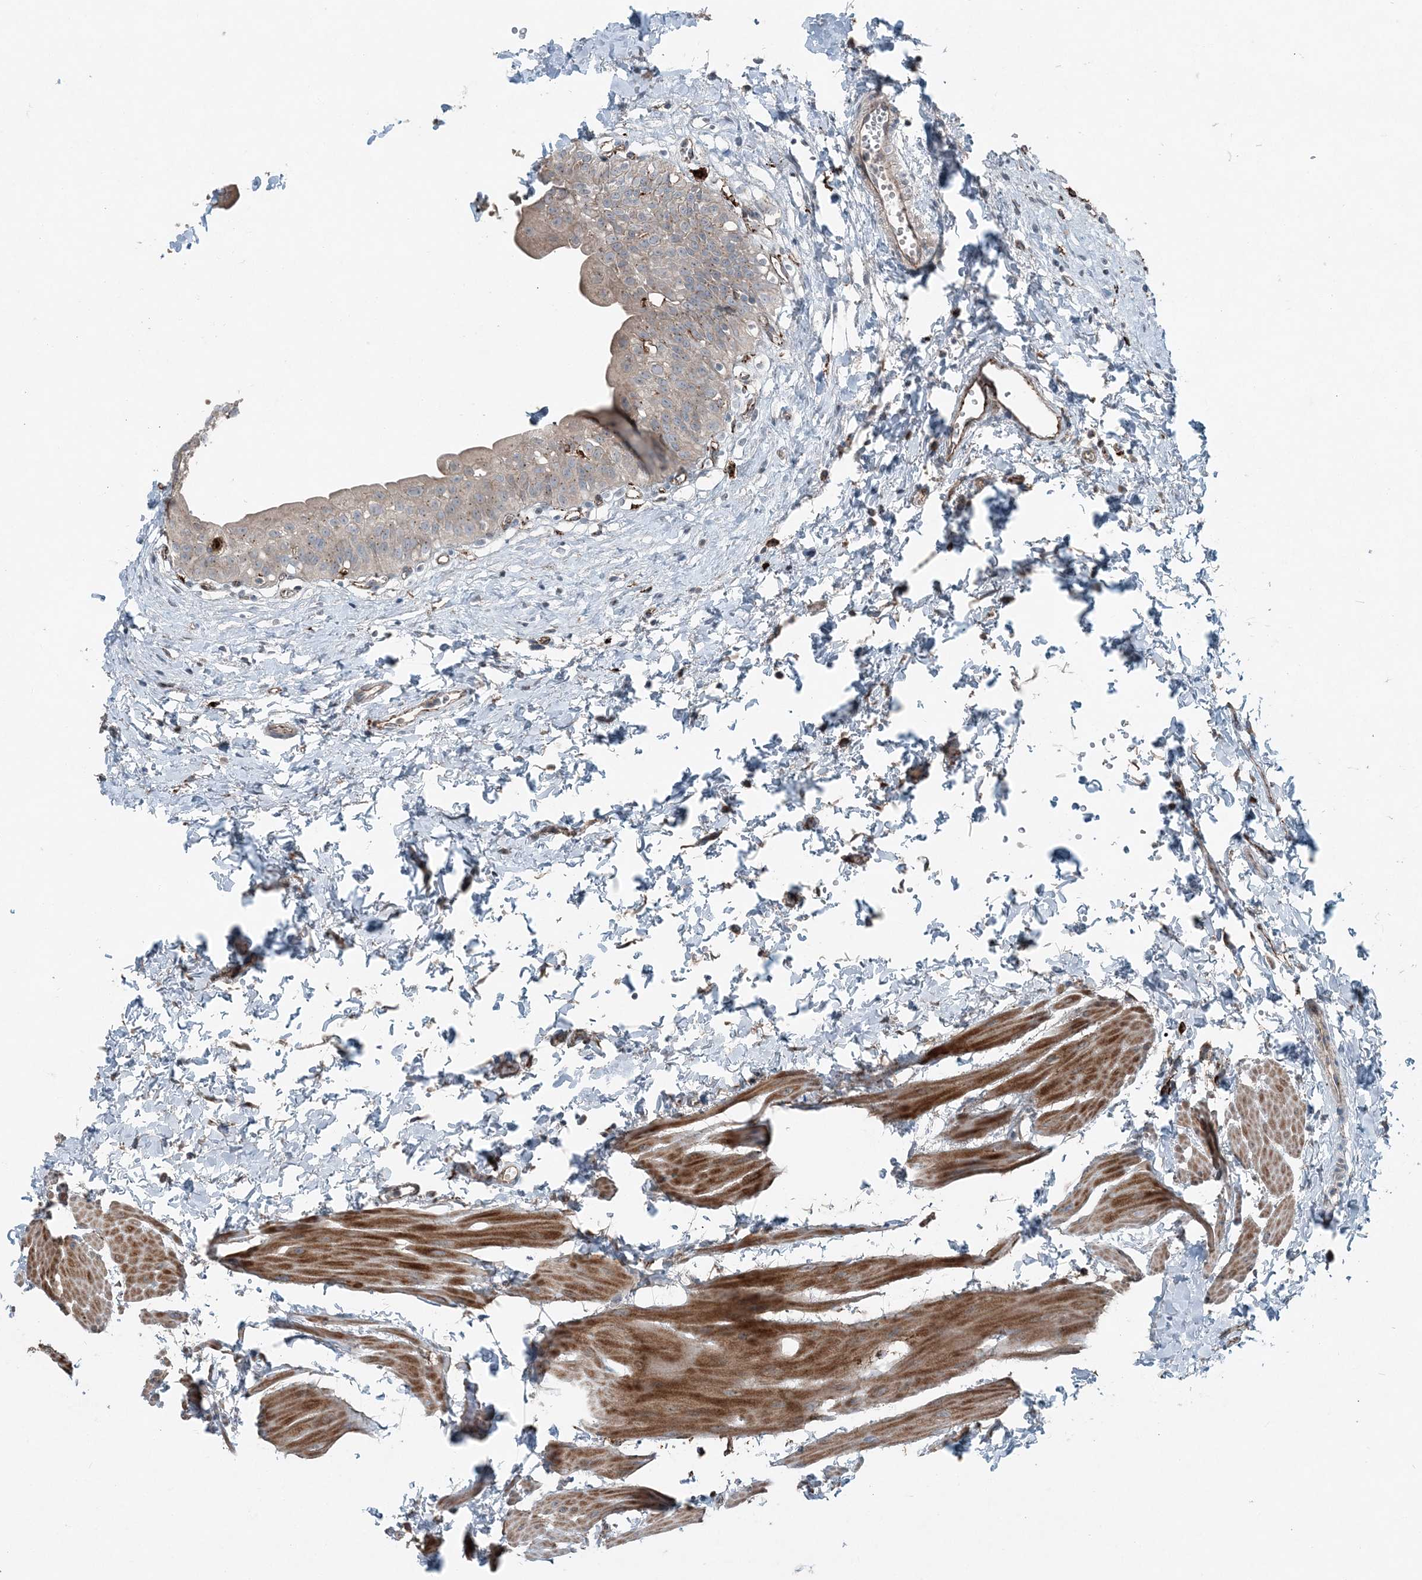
{"staining": {"intensity": "weak", "quantity": "25%-75%", "location": "cytoplasmic/membranous"}, "tissue": "urinary bladder", "cell_type": "Urothelial cells", "image_type": "normal", "snomed": [{"axis": "morphology", "description": "Normal tissue, NOS"}, {"axis": "topography", "description": "Urinary bladder"}], "caption": "Immunohistochemical staining of unremarkable human urinary bladder shows low levels of weak cytoplasmic/membranous staining in about 25%-75% of urothelial cells.", "gene": "KY", "patient": {"sex": "male", "age": 51}}